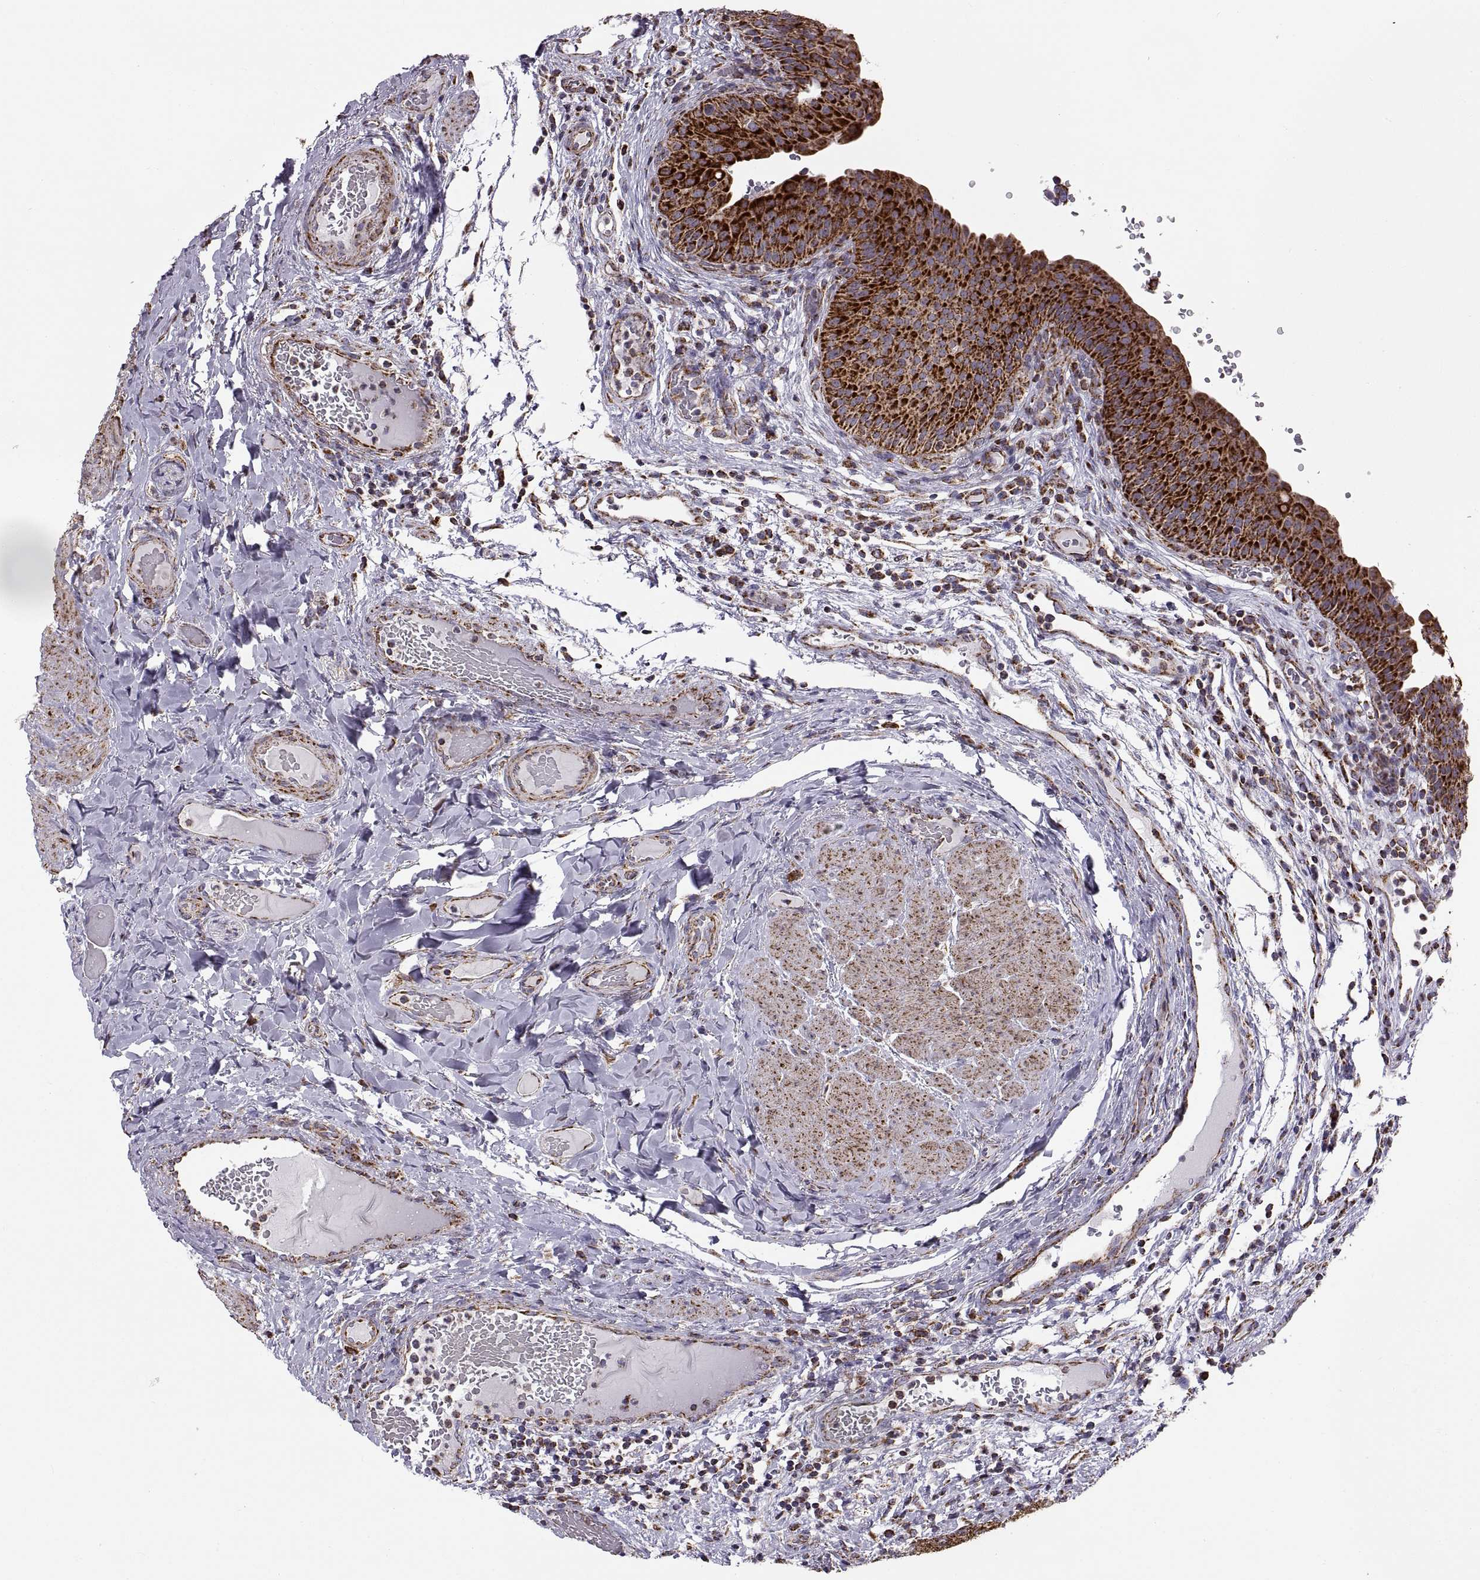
{"staining": {"intensity": "strong", "quantity": ">75%", "location": "cytoplasmic/membranous"}, "tissue": "urinary bladder", "cell_type": "Urothelial cells", "image_type": "normal", "snomed": [{"axis": "morphology", "description": "Normal tissue, NOS"}, {"axis": "topography", "description": "Urinary bladder"}], "caption": "Urothelial cells reveal strong cytoplasmic/membranous staining in approximately >75% of cells in normal urinary bladder.", "gene": "ARSD", "patient": {"sex": "male", "age": 66}}